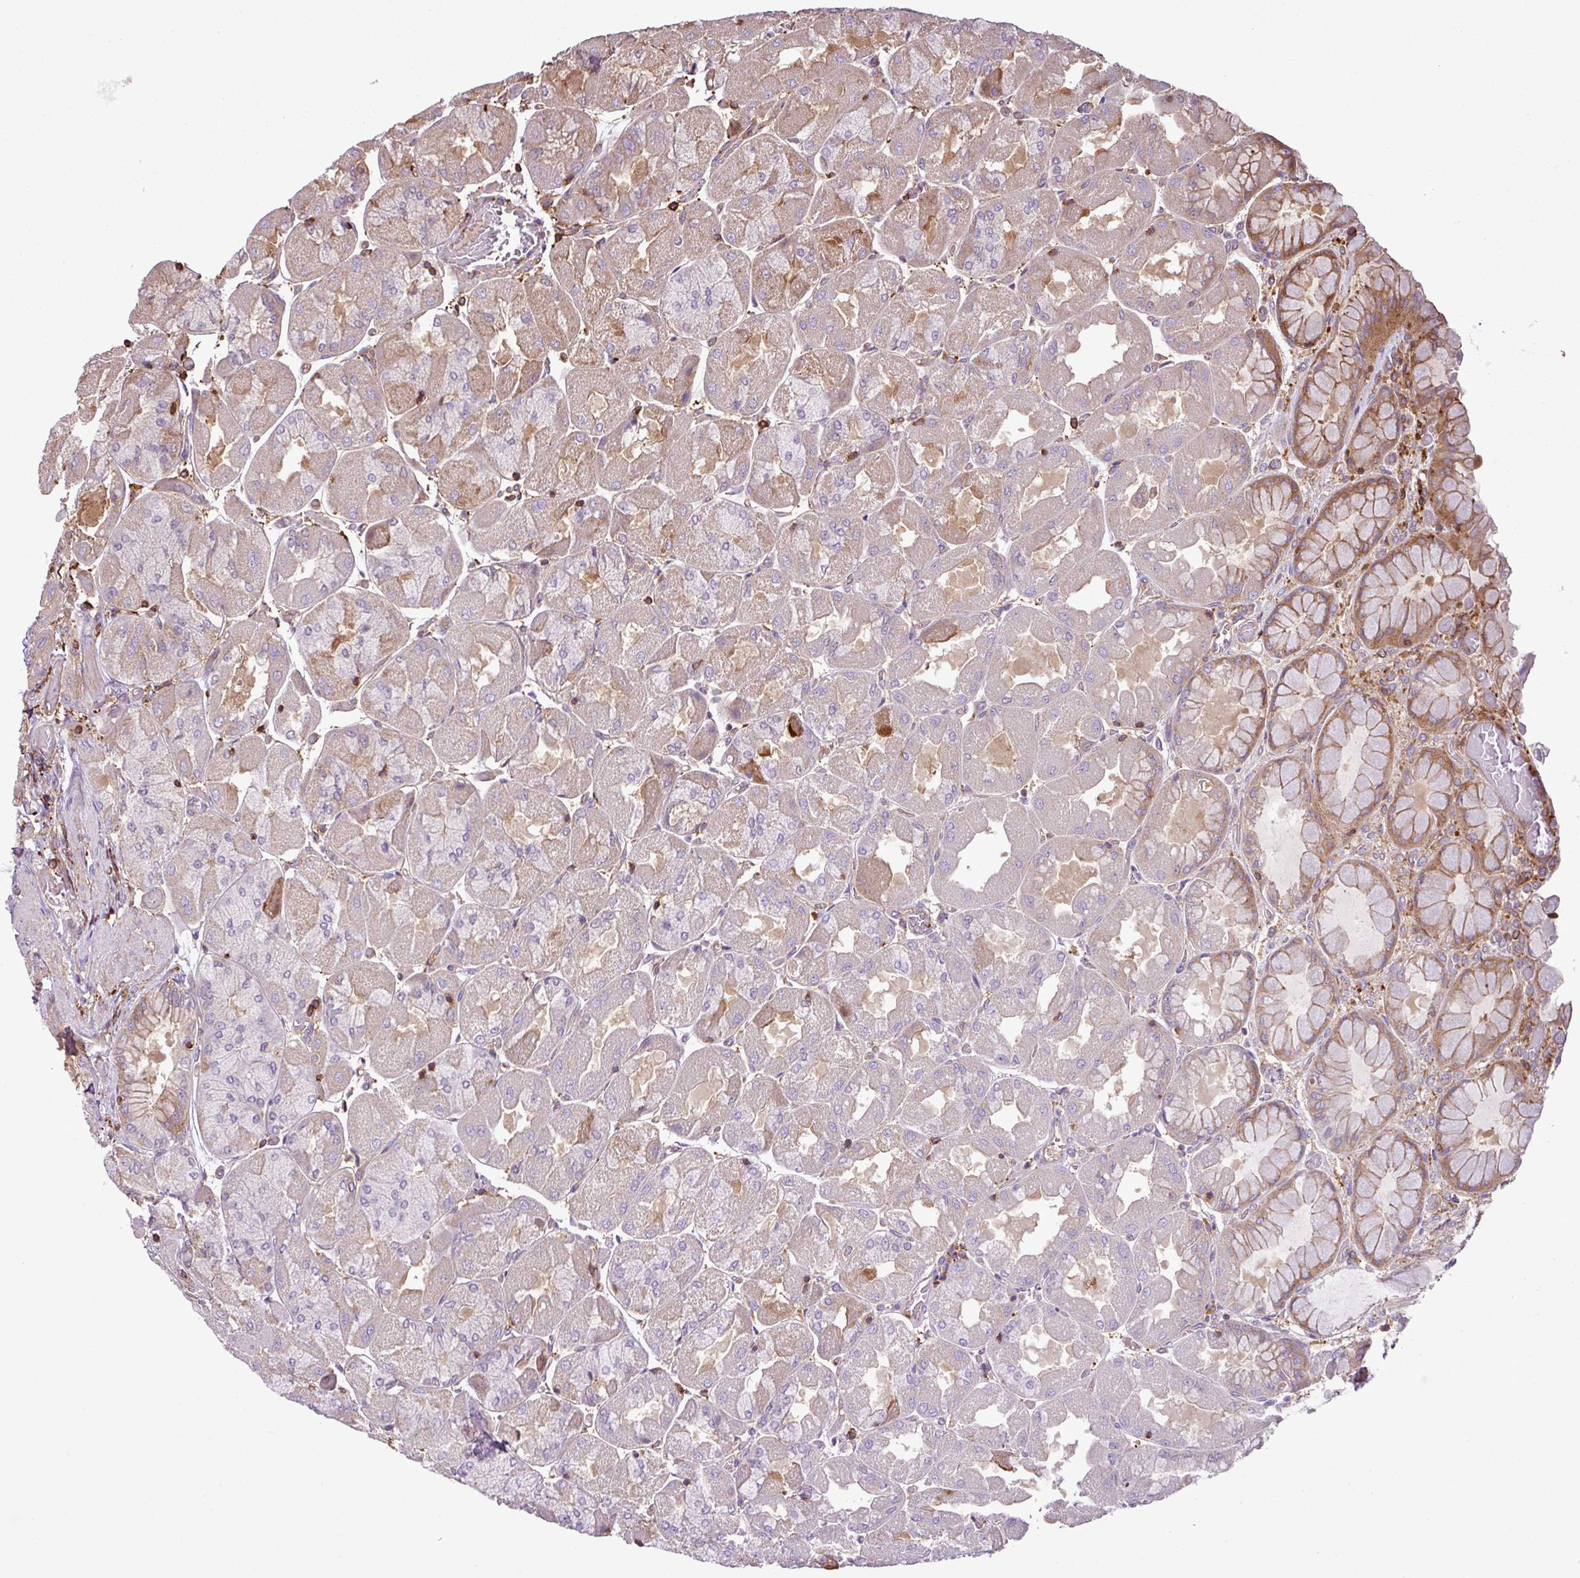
{"staining": {"intensity": "moderate", "quantity": "<25%", "location": "cytoplasmic/membranous"}, "tissue": "stomach", "cell_type": "Glandular cells", "image_type": "normal", "snomed": [{"axis": "morphology", "description": "Normal tissue, NOS"}, {"axis": "topography", "description": "Stomach"}], "caption": "High-magnification brightfield microscopy of normal stomach stained with DAB (3,3'-diaminobenzidine) (brown) and counterstained with hematoxylin (blue). glandular cells exhibit moderate cytoplasmic/membranous staining is present in approximately<25% of cells.", "gene": "PGAP6", "patient": {"sex": "female", "age": 61}}